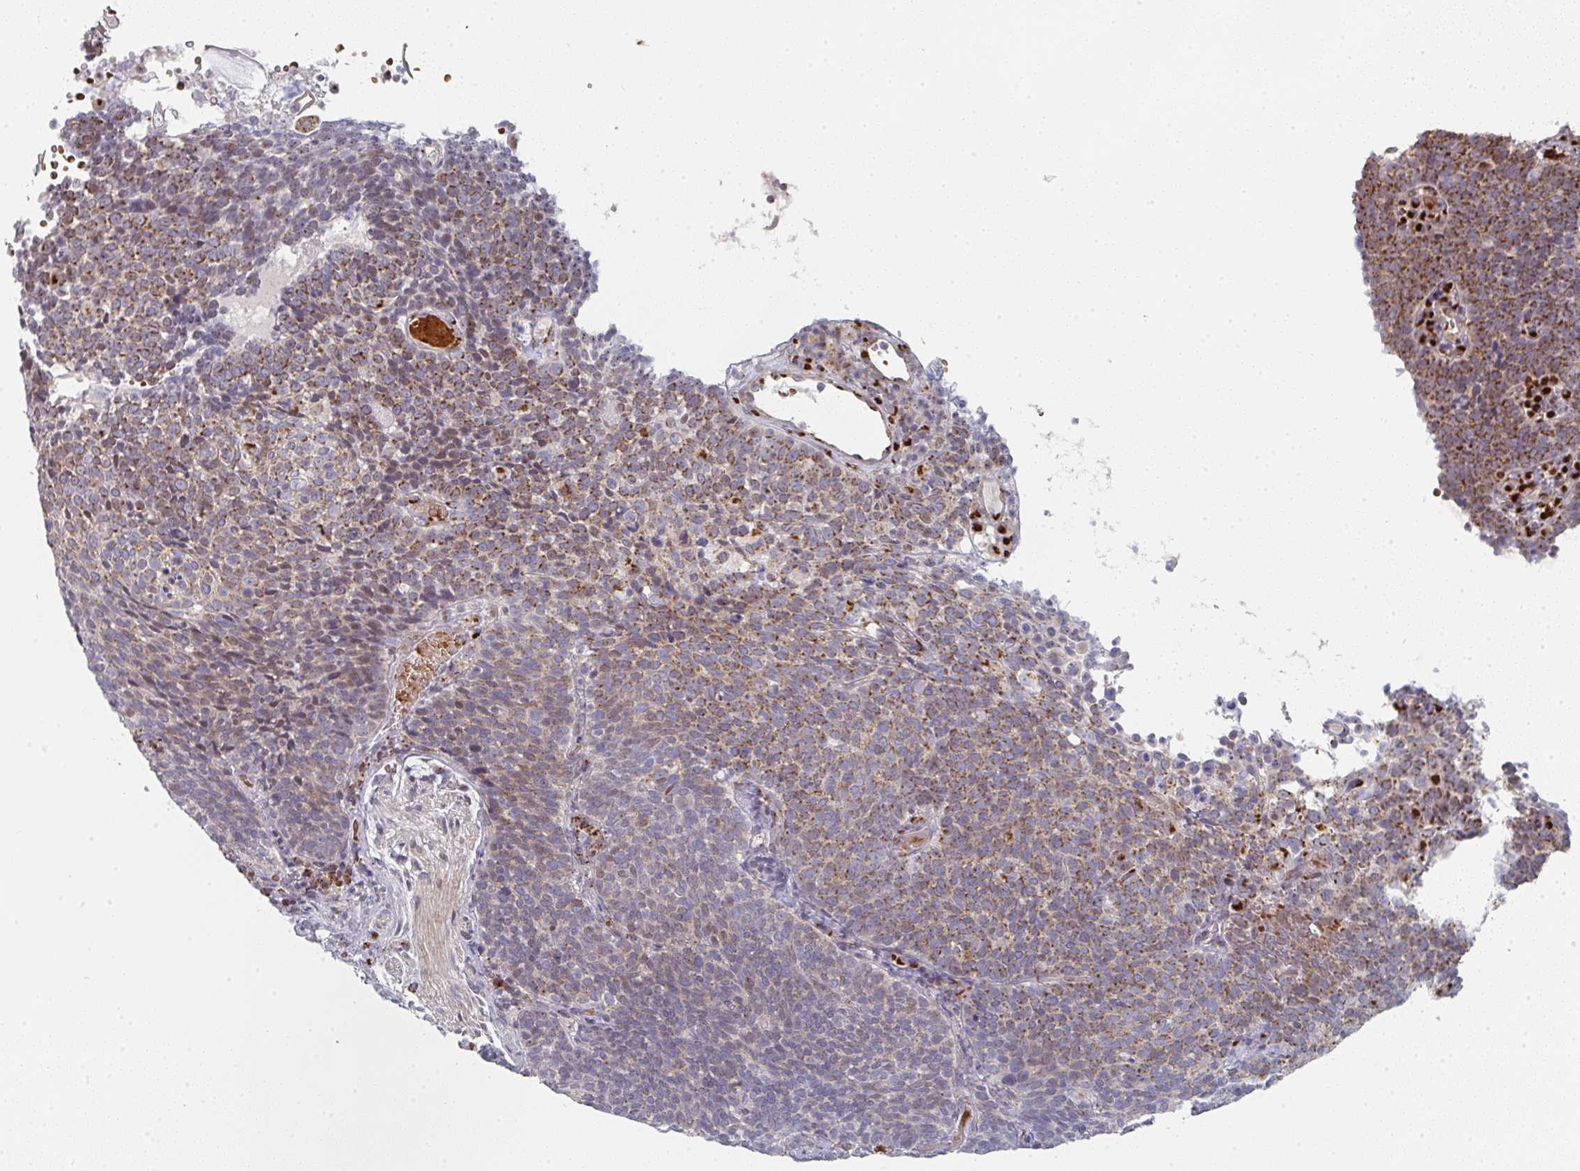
{"staining": {"intensity": "moderate", "quantity": "25%-75%", "location": "cytoplasmic/membranous"}, "tissue": "cervical cancer", "cell_type": "Tumor cells", "image_type": "cancer", "snomed": [{"axis": "morphology", "description": "Normal tissue, NOS"}, {"axis": "morphology", "description": "Squamous cell carcinoma, NOS"}, {"axis": "topography", "description": "Cervix"}], "caption": "This histopathology image displays immunohistochemistry staining of human cervical cancer (squamous cell carcinoma), with medium moderate cytoplasmic/membranous positivity in approximately 25%-75% of tumor cells.", "gene": "ZNF526", "patient": {"sex": "female", "age": 39}}